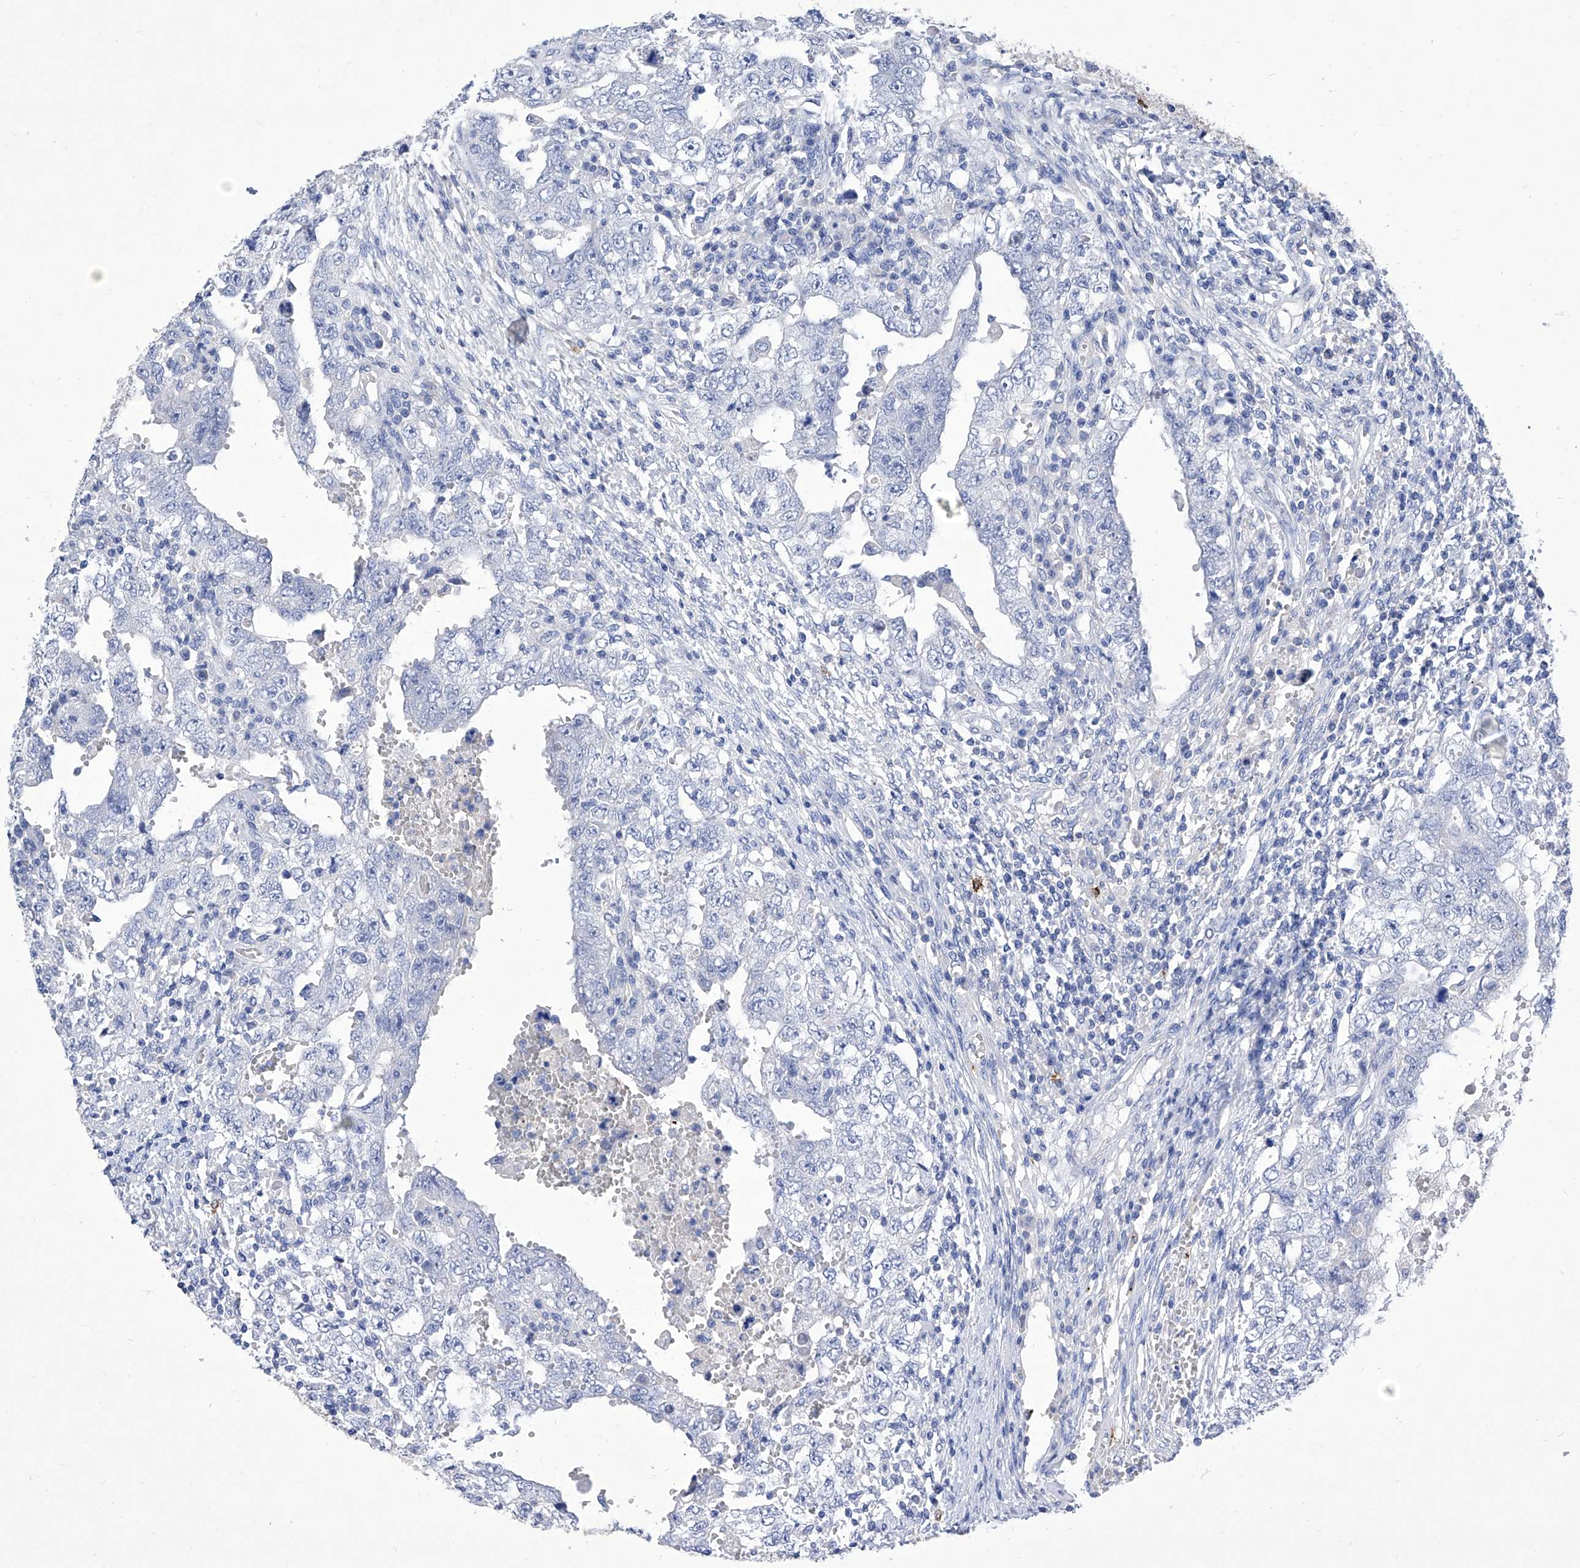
{"staining": {"intensity": "negative", "quantity": "none", "location": "none"}, "tissue": "testis cancer", "cell_type": "Tumor cells", "image_type": "cancer", "snomed": [{"axis": "morphology", "description": "Carcinoma, Embryonal, NOS"}, {"axis": "topography", "description": "Testis"}], "caption": "Human testis cancer stained for a protein using immunohistochemistry shows no positivity in tumor cells.", "gene": "IFNL2", "patient": {"sex": "male", "age": 26}}